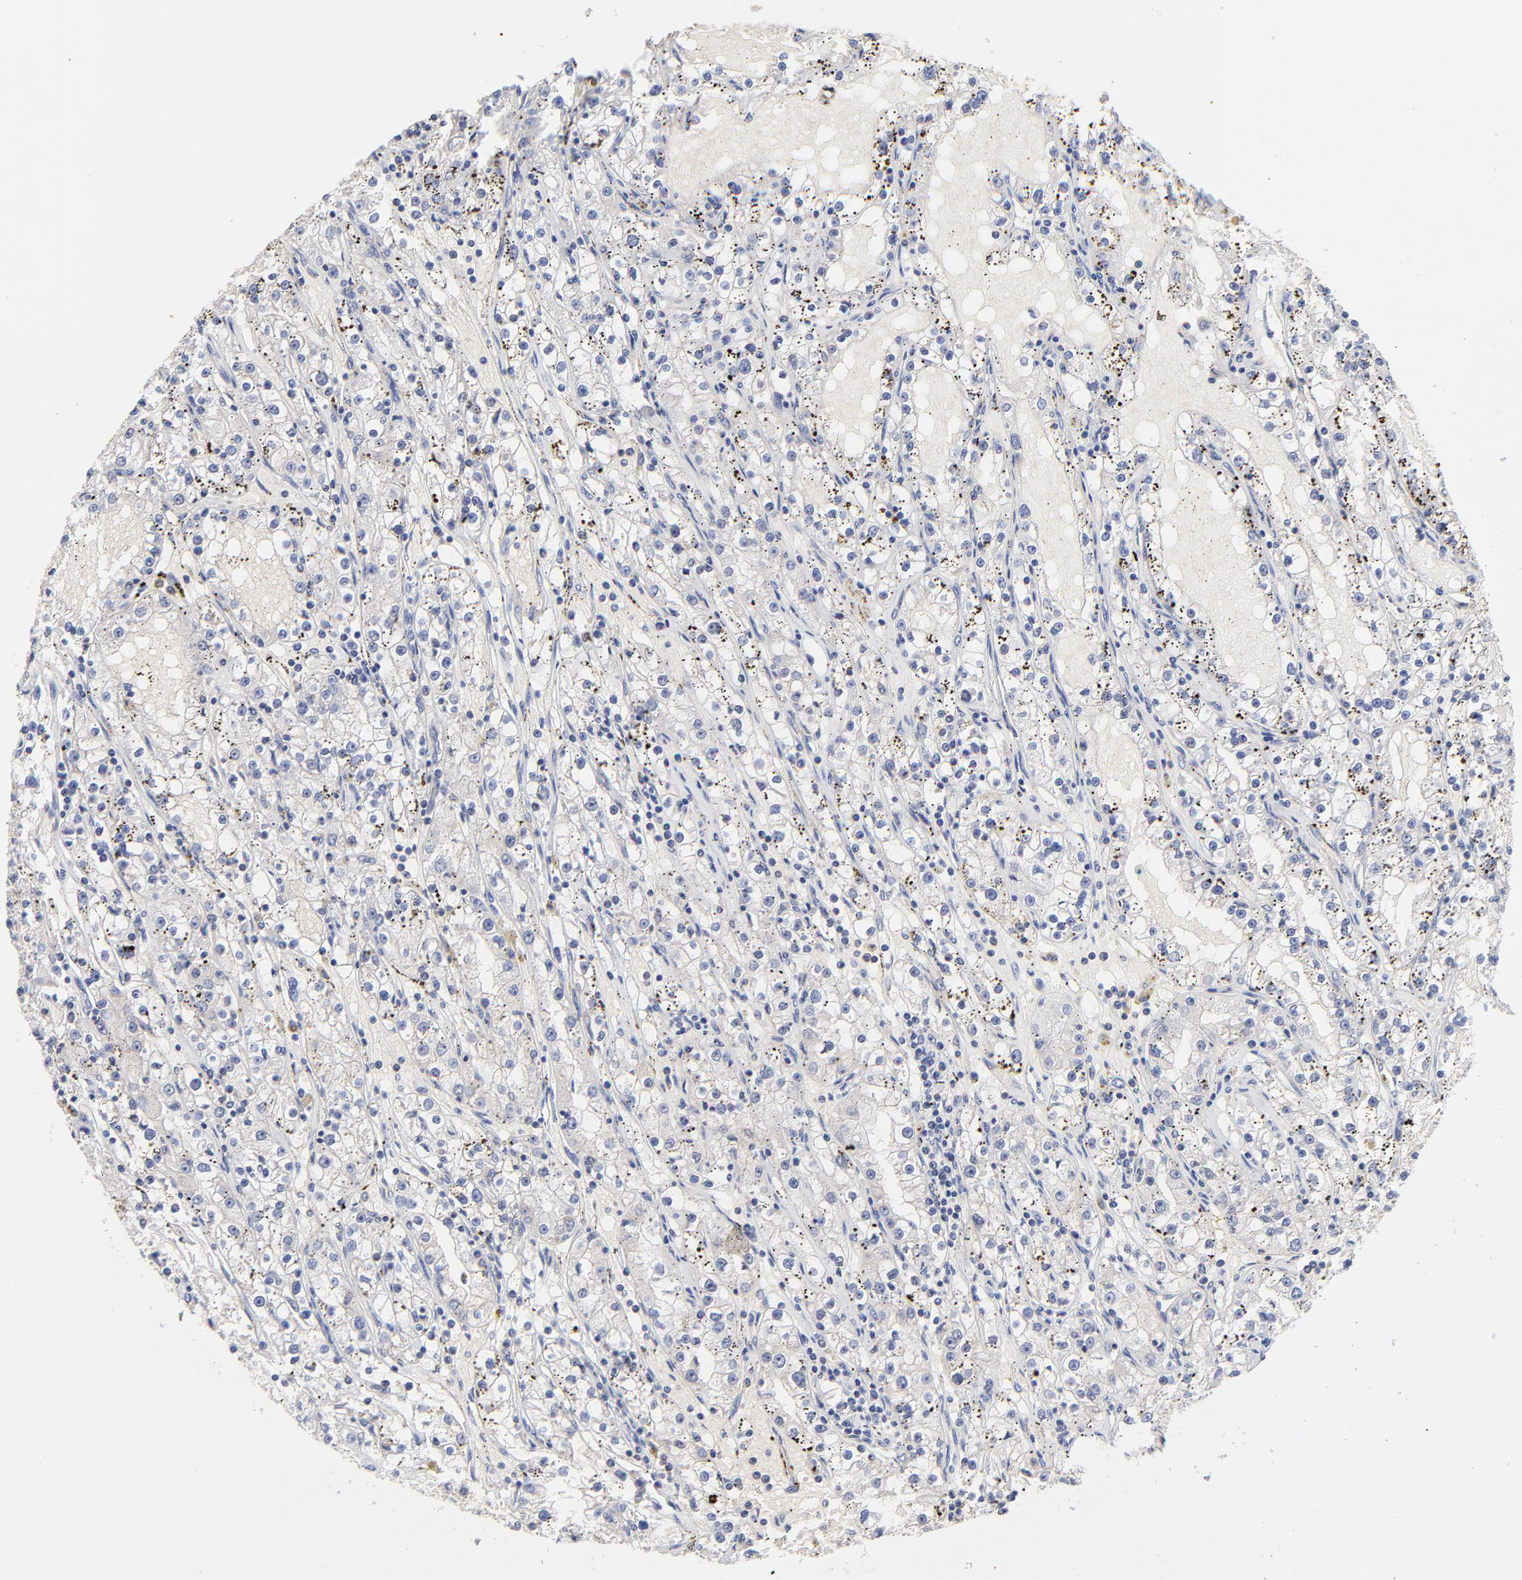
{"staining": {"intensity": "negative", "quantity": "none", "location": "none"}, "tissue": "renal cancer", "cell_type": "Tumor cells", "image_type": "cancer", "snomed": [{"axis": "morphology", "description": "Adenocarcinoma, NOS"}, {"axis": "topography", "description": "Kidney"}], "caption": "This is an immunohistochemistry histopathology image of renal cancer. There is no staining in tumor cells.", "gene": "PCMT1", "patient": {"sex": "male", "age": 56}}